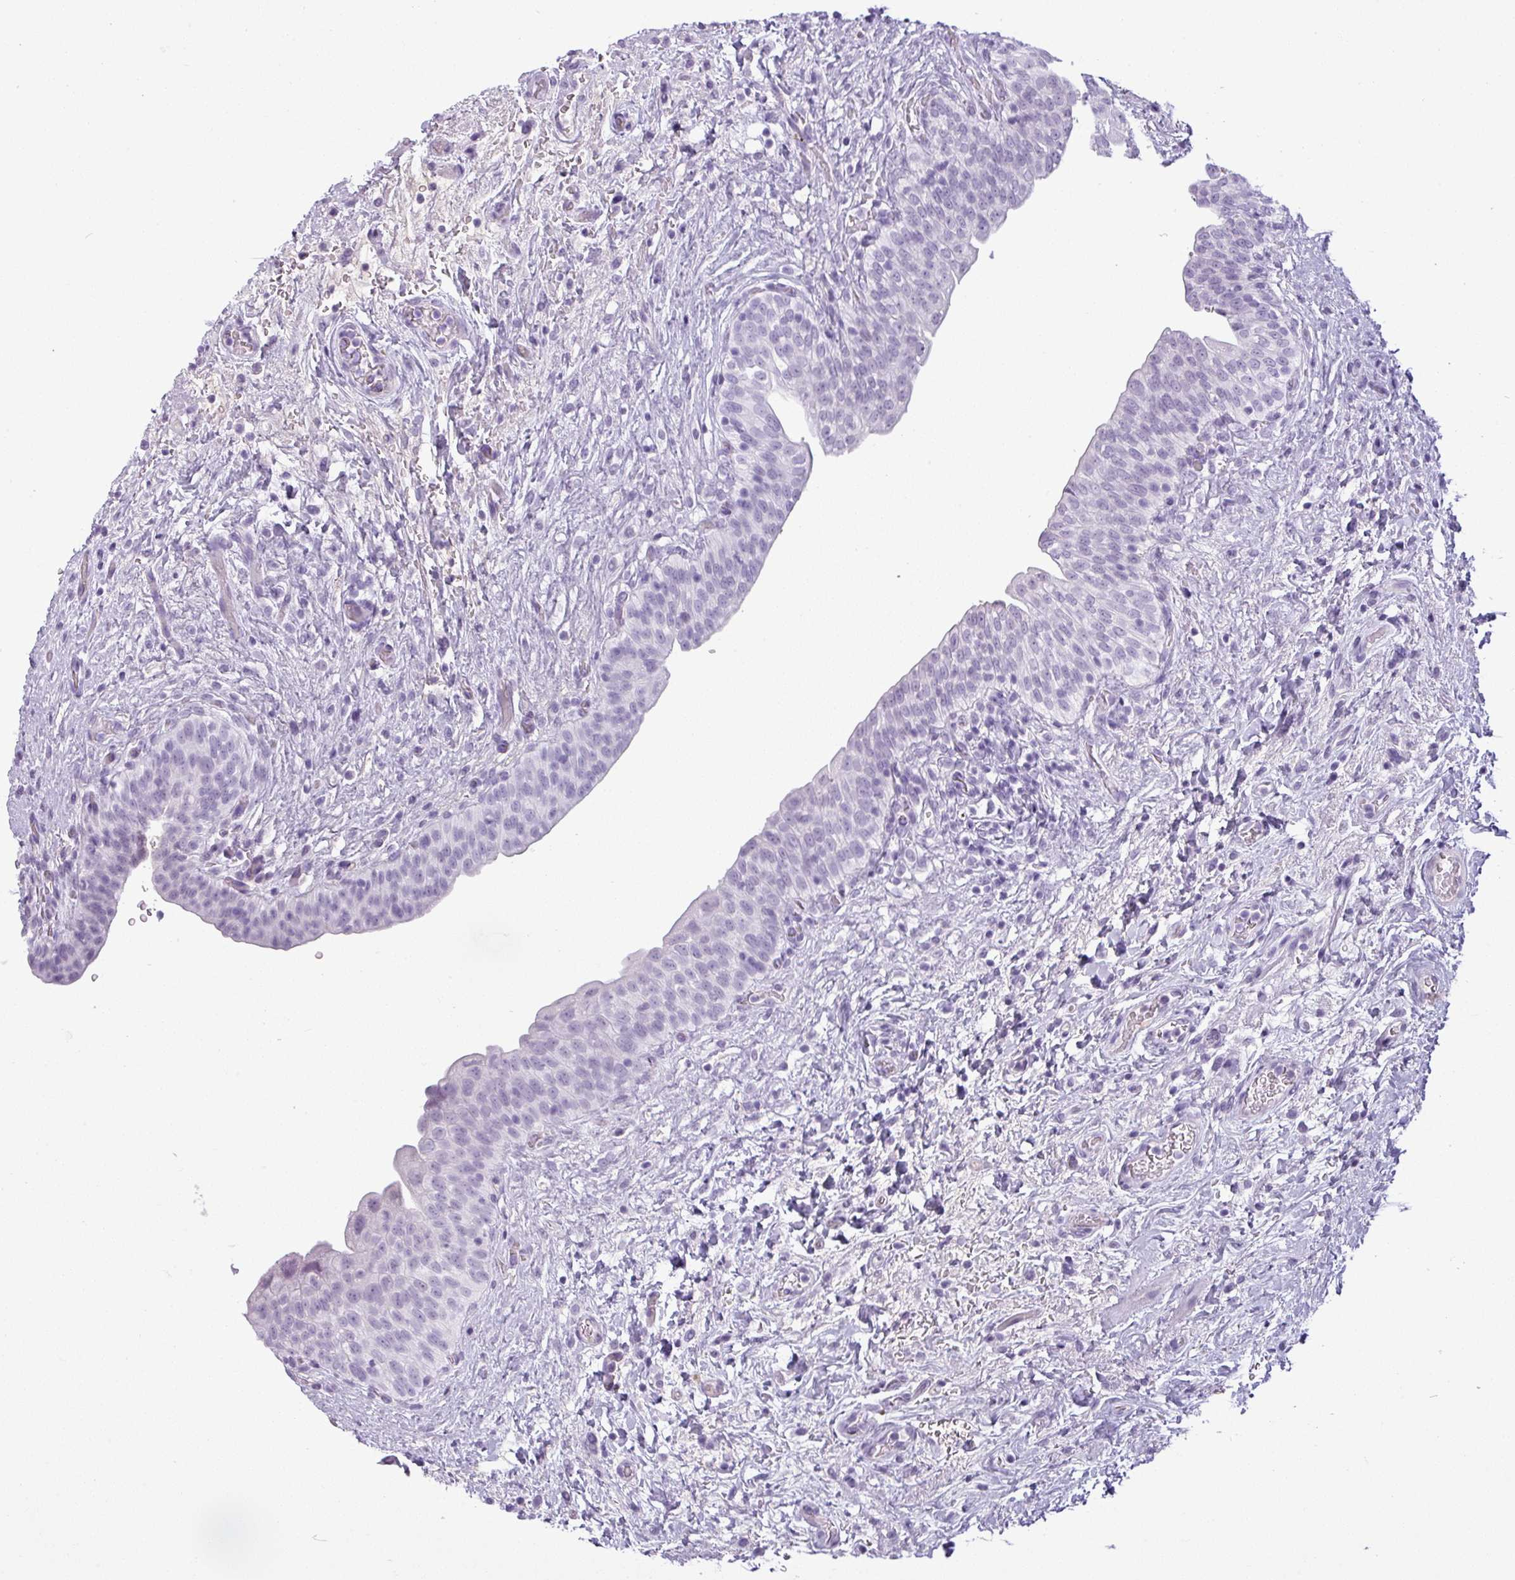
{"staining": {"intensity": "negative", "quantity": "none", "location": "none"}, "tissue": "urinary bladder", "cell_type": "Urothelial cells", "image_type": "normal", "snomed": [{"axis": "morphology", "description": "Normal tissue, NOS"}, {"axis": "topography", "description": "Urinary bladder"}], "caption": "Protein analysis of benign urinary bladder displays no significant staining in urothelial cells.", "gene": "CDH16", "patient": {"sex": "male", "age": 69}}